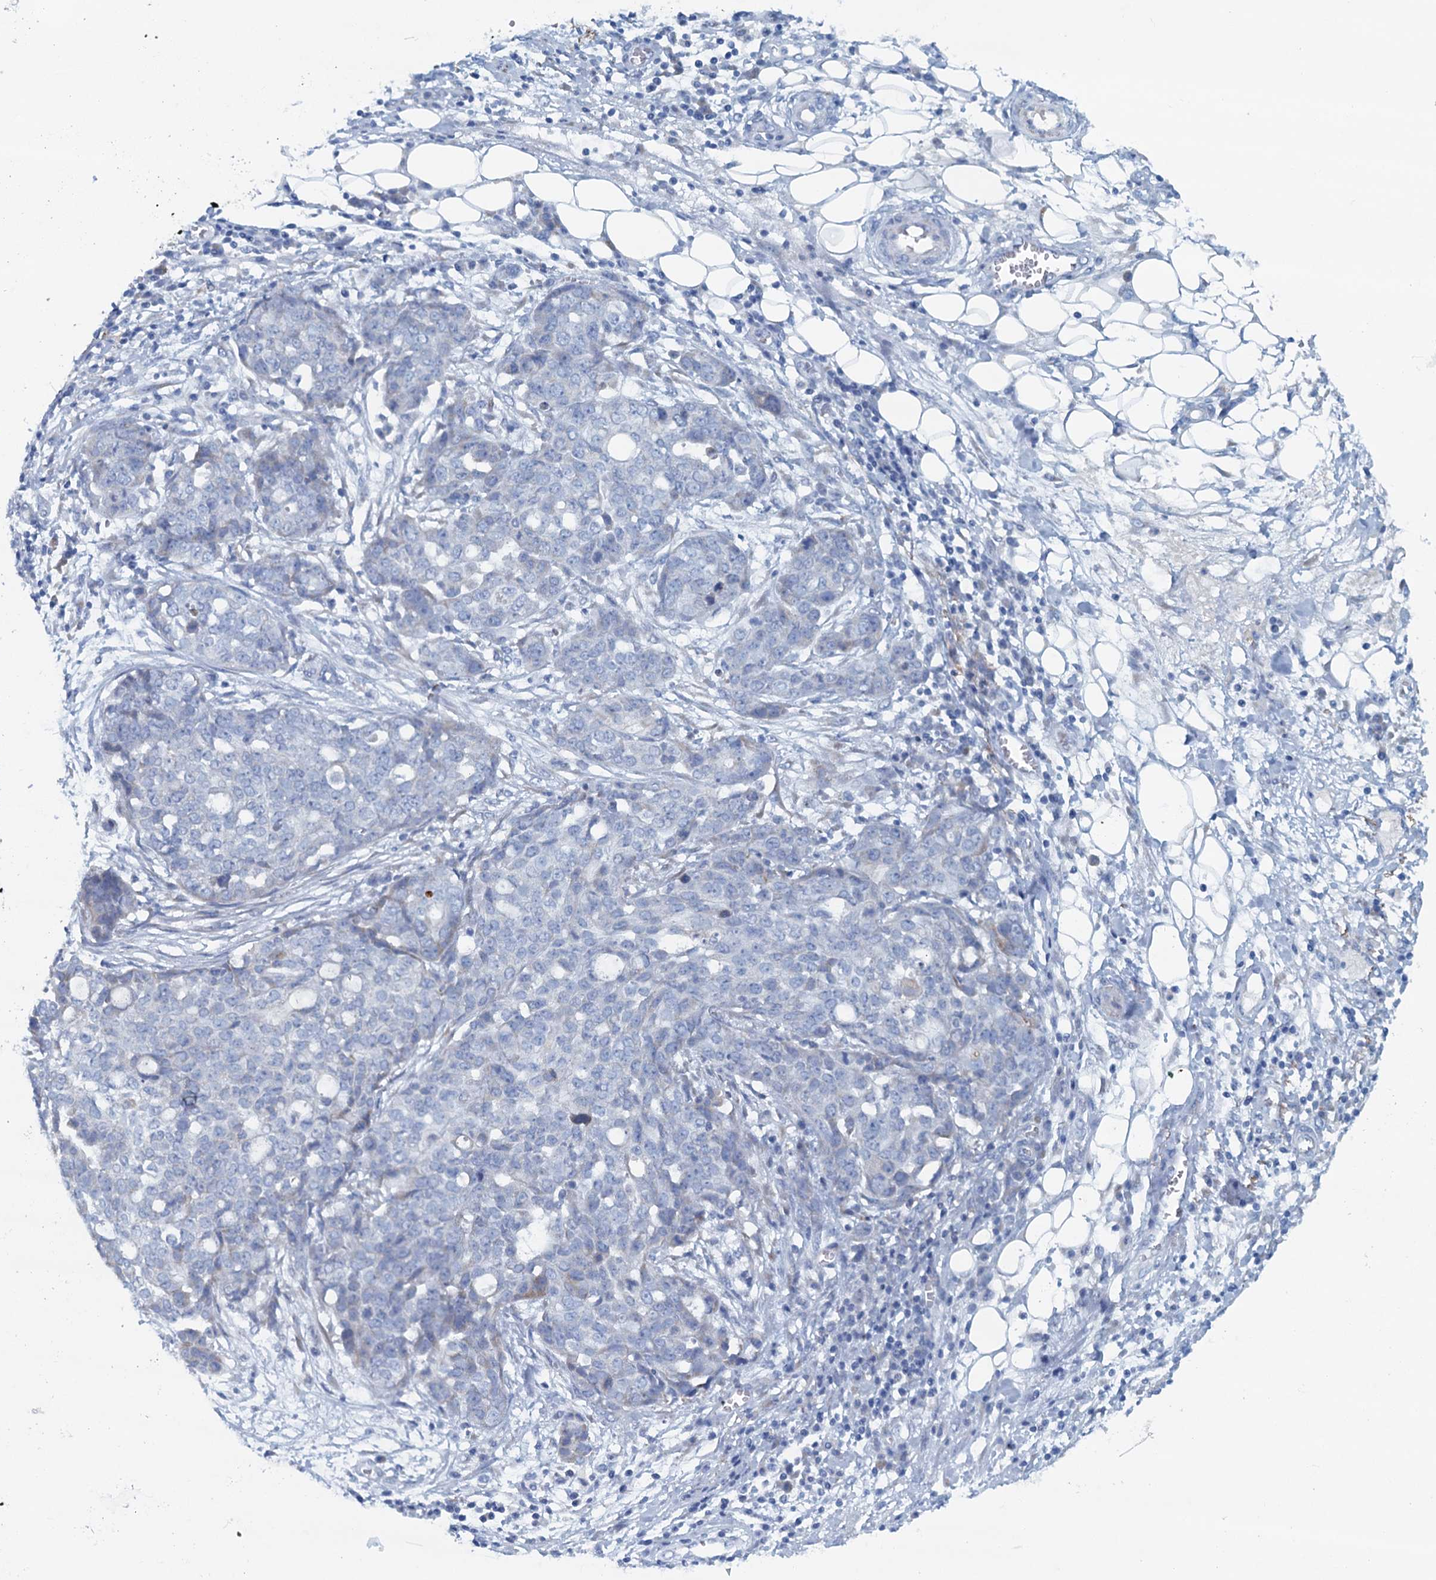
{"staining": {"intensity": "negative", "quantity": "none", "location": "none"}, "tissue": "ovarian cancer", "cell_type": "Tumor cells", "image_type": "cancer", "snomed": [{"axis": "morphology", "description": "Cystadenocarcinoma, serous, NOS"}, {"axis": "topography", "description": "Soft tissue"}, {"axis": "topography", "description": "Ovary"}], "caption": "A histopathology image of ovarian cancer stained for a protein exhibits no brown staining in tumor cells.", "gene": "C10orf88", "patient": {"sex": "female", "age": 57}}